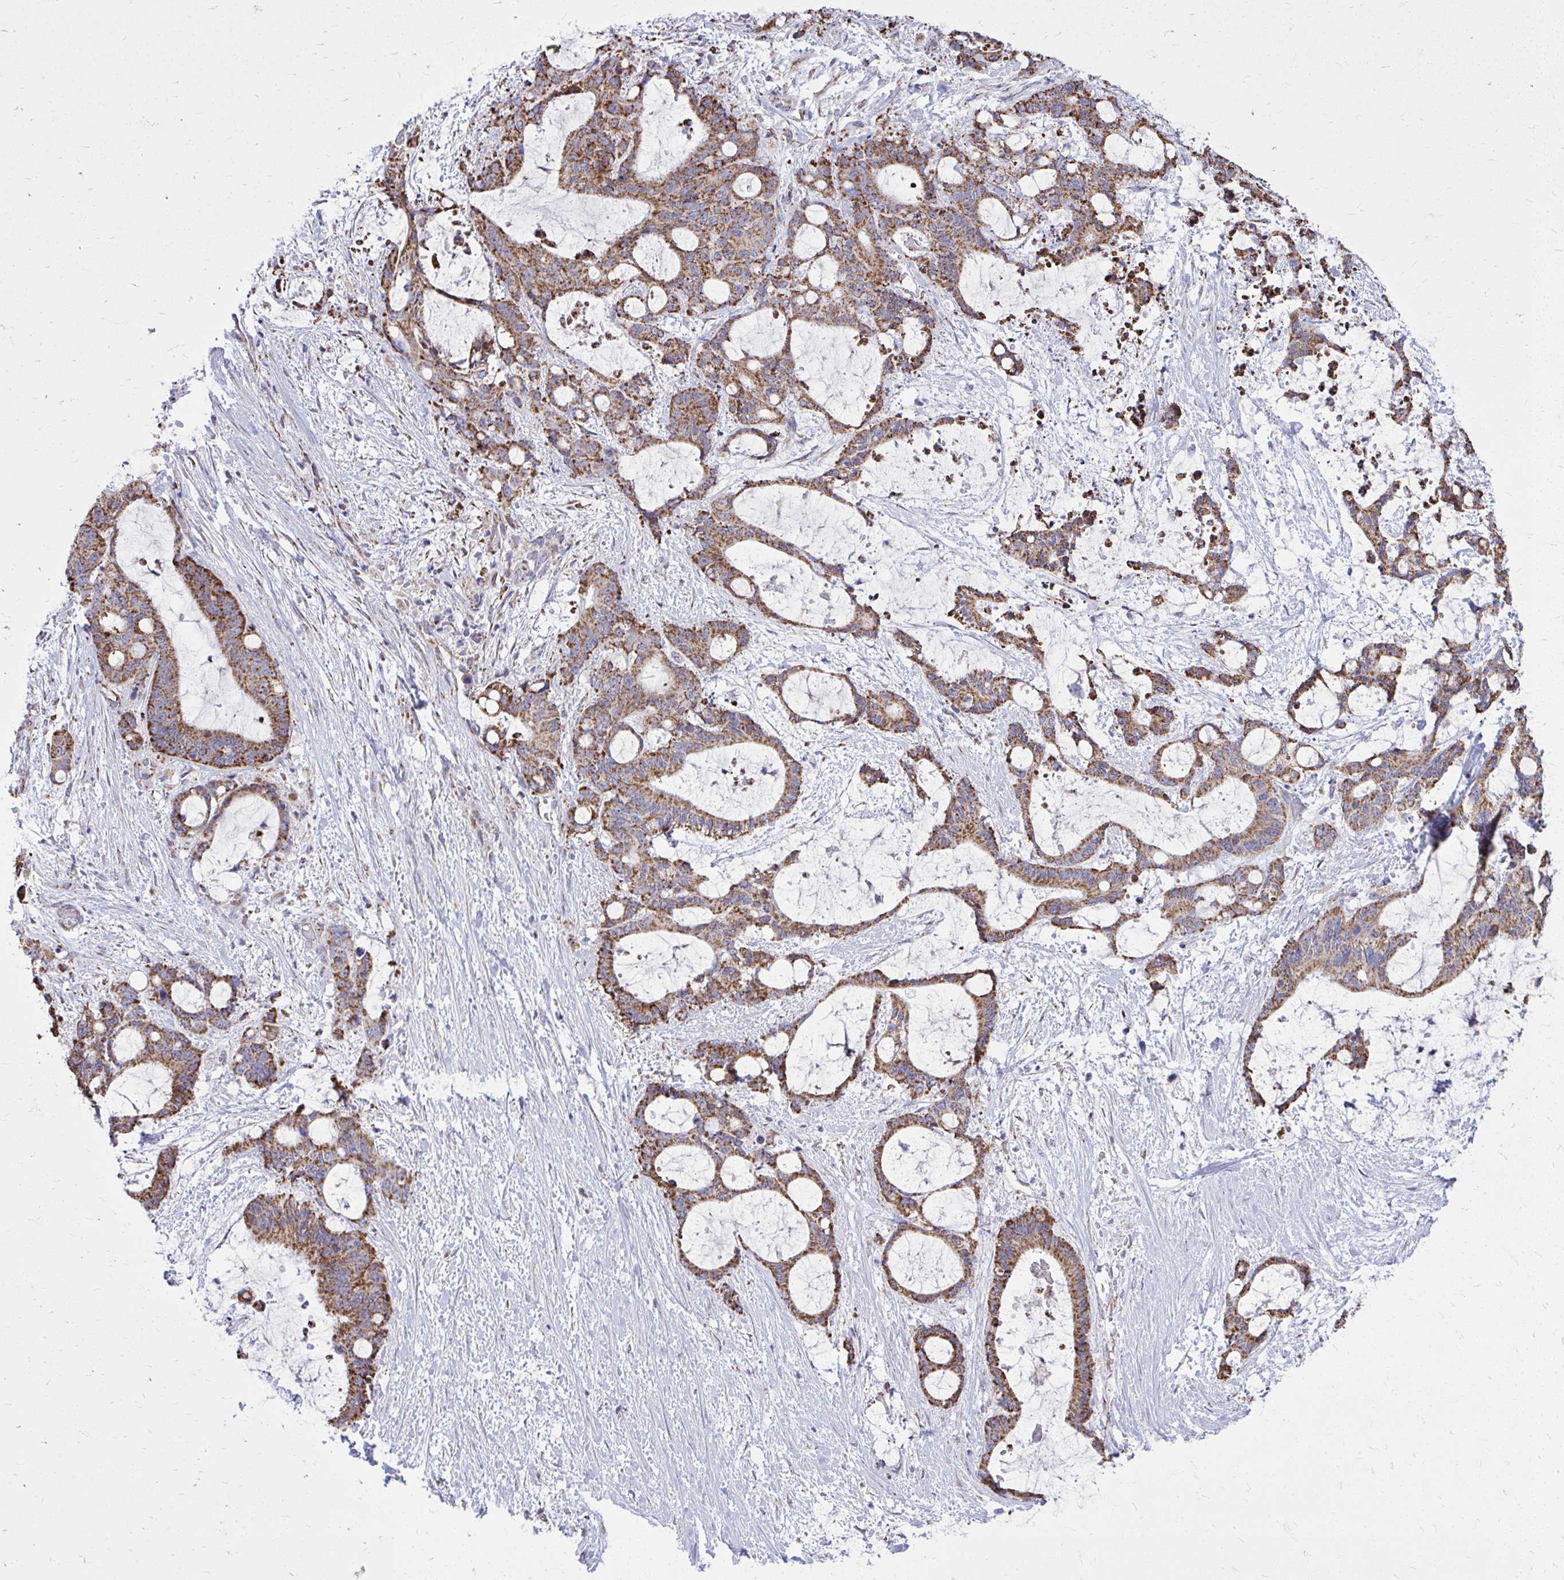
{"staining": {"intensity": "strong", "quantity": ">75%", "location": "cytoplasmic/membranous"}, "tissue": "liver cancer", "cell_type": "Tumor cells", "image_type": "cancer", "snomed": [{"axis": "morphology", "description": "Normal tissue, NOS"}, {"axis": "morphology", "description": "Cholangiocarcinoma"}, {"axis": "topography", "description": "Liver"}, {"axis": "topography", "description": "Peripheral nerve tissue"}], "caption": "Immunohistochemical staining of liver cancer (cholangiocarcinoma) shows high levels of strong cytoplasmic/membranous protein positivity in about >75% of tumor cells.", "gene": "ZNF362", "patient": {"sex": "female", "age": 73}}